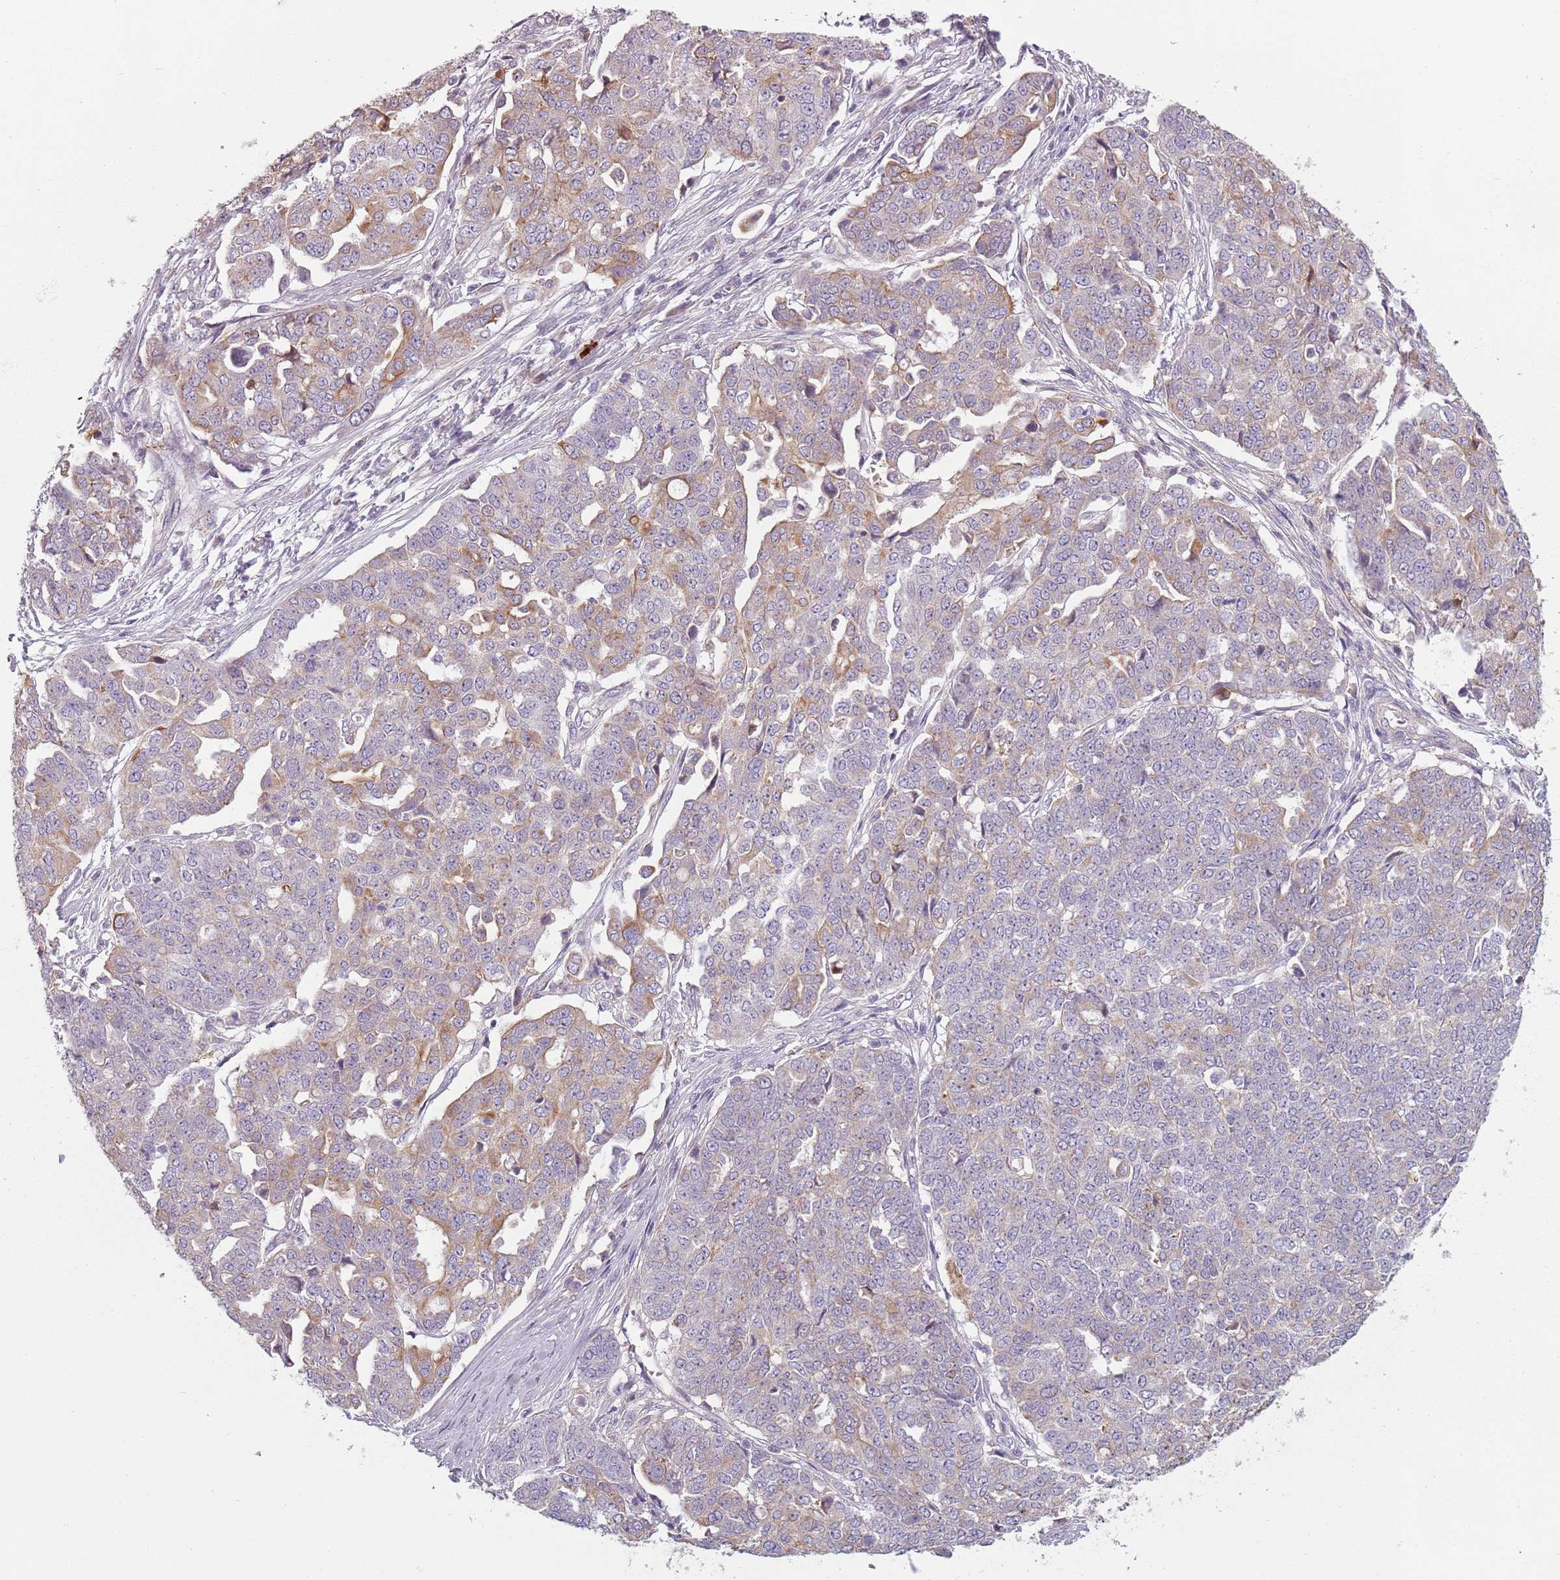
{"staining": {"intensity": "weak", "quantity": "<25%", "location": "cytoplasmic/membranous"}, "tissue": "ovarian cancer", "cell_type": "Tumor cells", "image_type": "cancer", "snomed": [{"axis": "morphology", "description": "Cystadenocarcinoma, serous, NOS"}, {"axis": "topography", "description": "Soft tissue"}, {"axis": "topography", "description": "Ovary"}], "caption": "High power microscopy image of an immunohistochemistry (IHC) micrograph of ovarian cancer (serous cystadenocarcinoma), revealing no significant expression in tumor cells.", "gene": "TLCD2", "patient": {"sex": "female", "age": 57}}